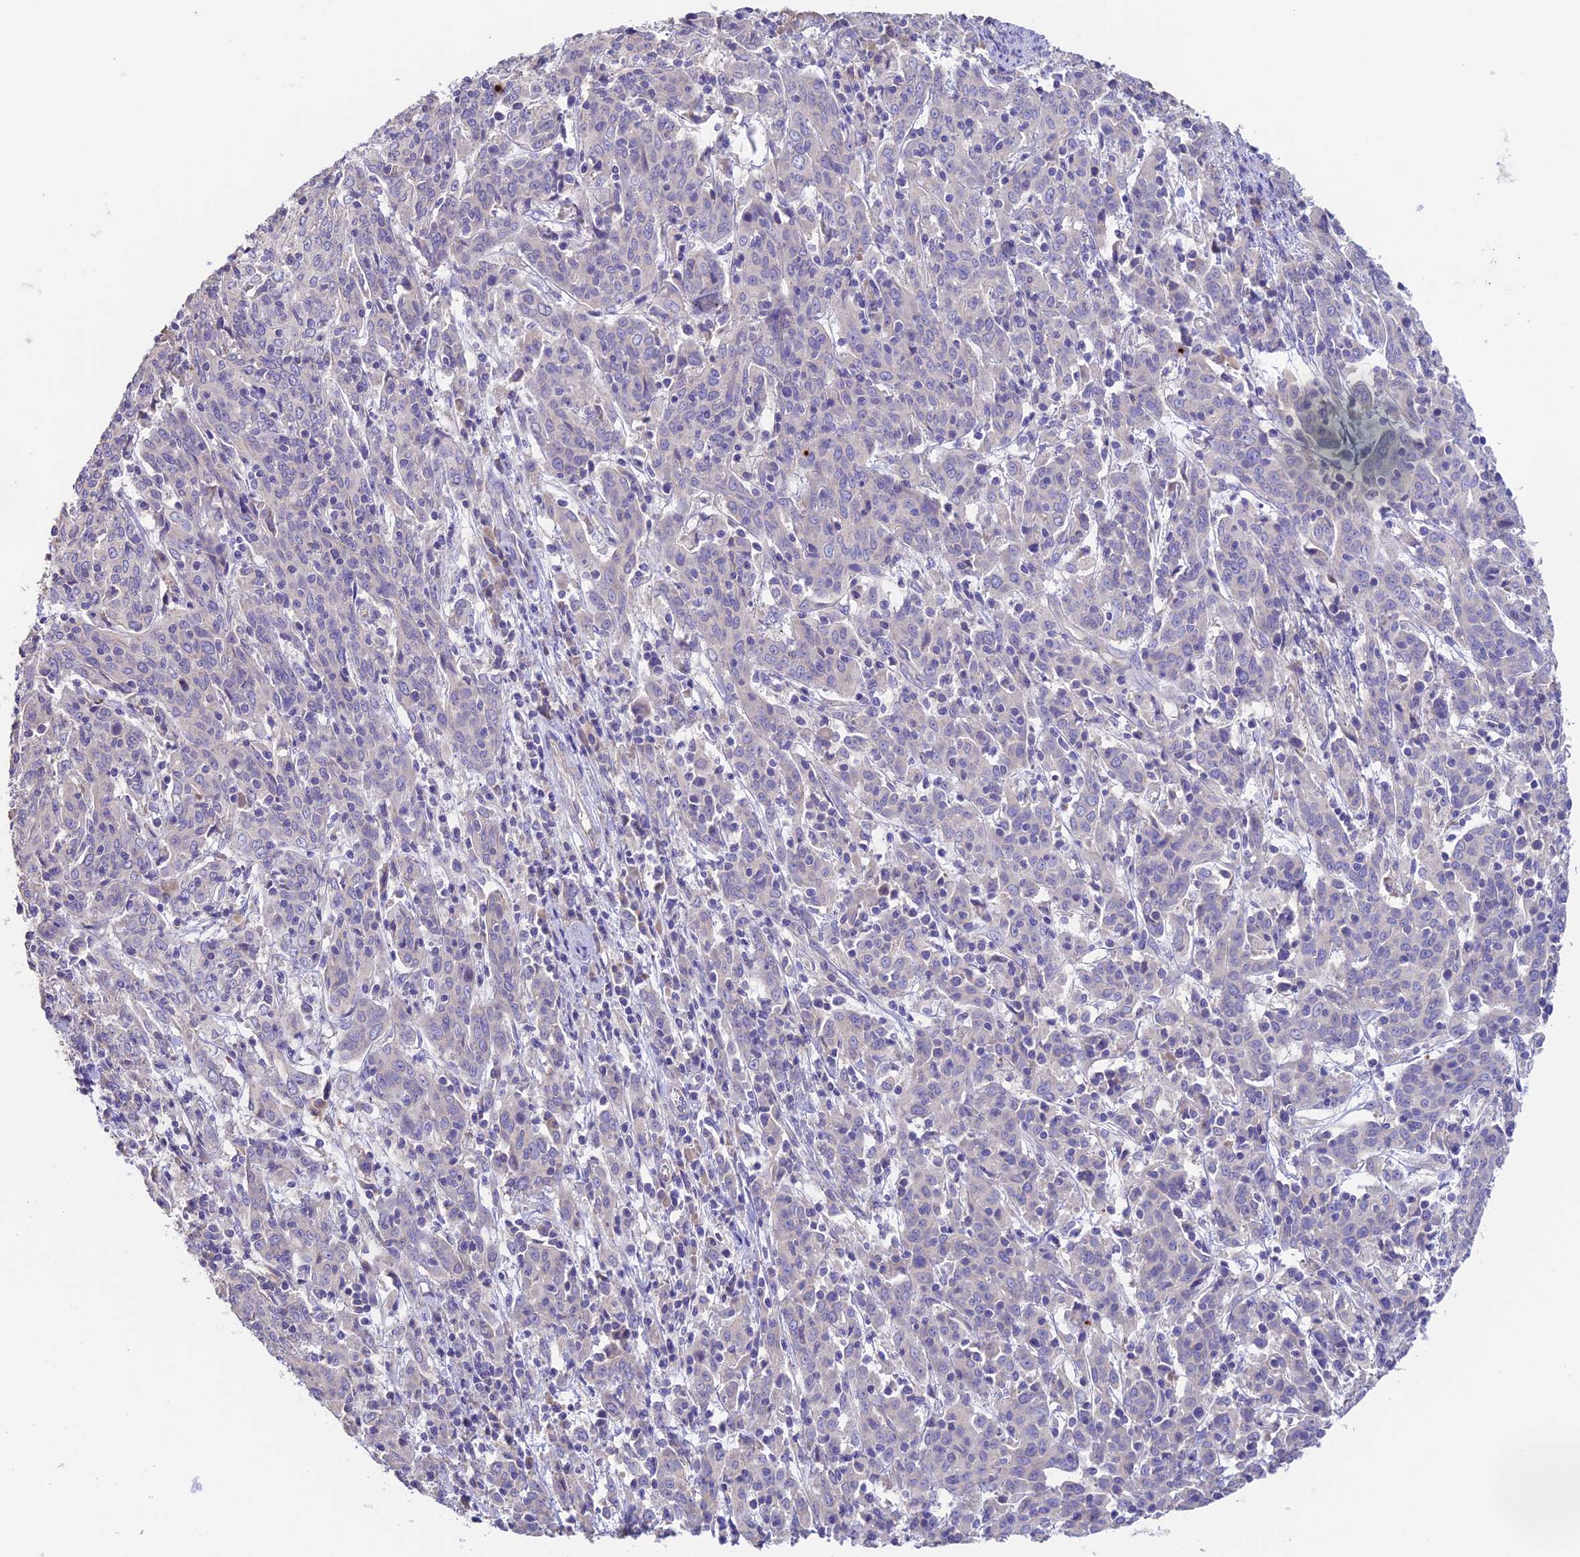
{"staining": {"intensity": "negative", "quantity": "none", "location": "none"}, "tissue": "cervical cancer", "cell_type": "Tumor cells", "image_type": "cancer", "snomed": [{"axis": "morphology", "description": "Squamous cell carcinoma, NOS"}, {"axis": "topography", "description": "Cervix"}], "caption": "Protein analysis of squamous cell carcinoma (cervical) displays no significant staining in tumor cells.", "gene": "EMC3", "patient": {"sex": "female", "age": 67}}